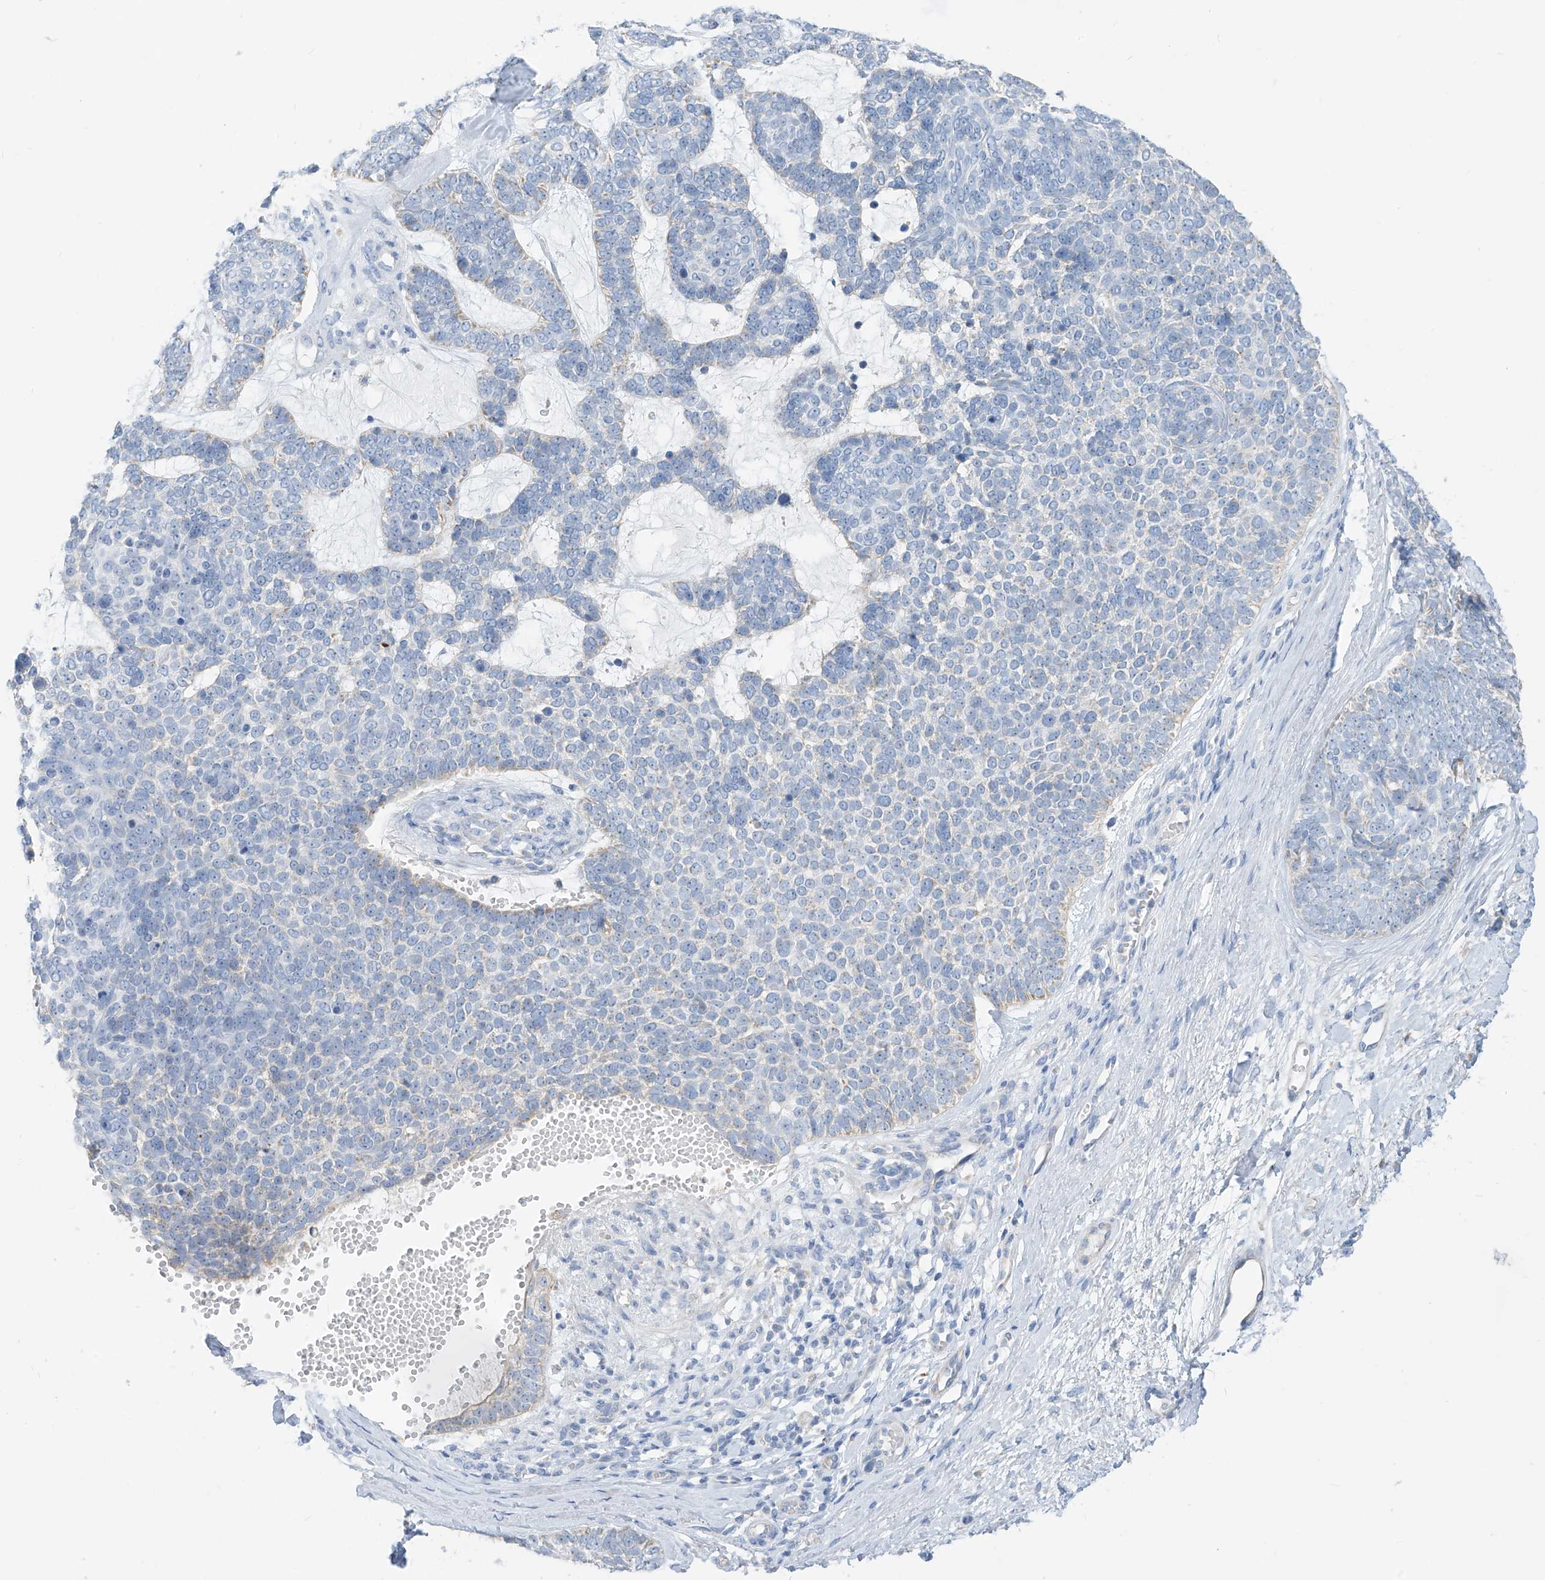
{"staining": {"intensity": "negative", "quantity": "none", "location": "none"}, "tissue": "skin cancer", "cell_type": "Tumor cells", "image_type": "cancer", "snomed": [{"axis": "morphology", "description": "Basal cell carcinoma"}, {"axis": "topography", "description": "Skin"}], "caption": "Immunohistochemical staining of human basal cell carcinoma (skin) shows no significant staining in tumor cells.", "gene": "ZNF404", "patient": {"sex": "female", "age": 81}}